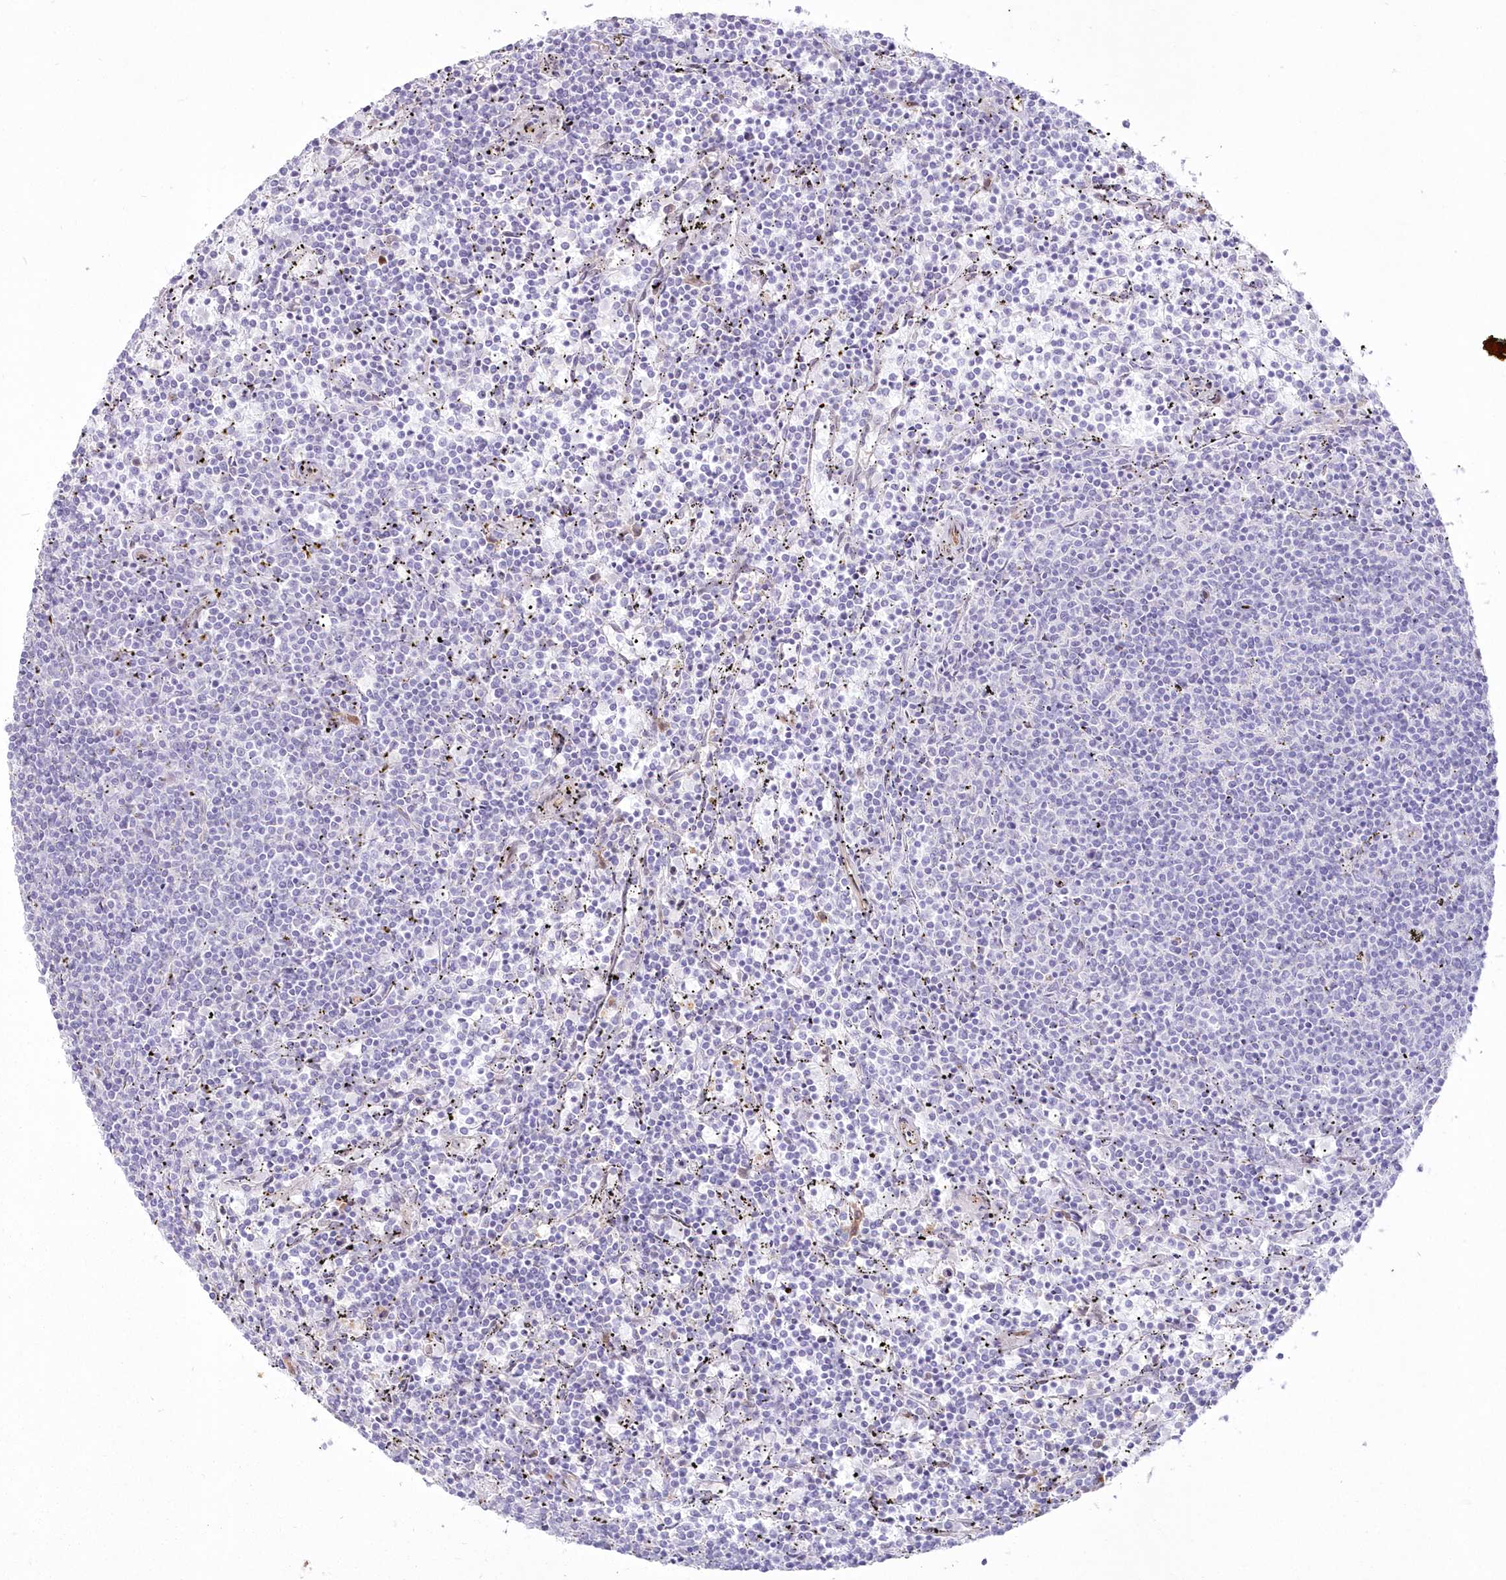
{"staining": {"intensity": "negative", "quantity": "none", "location": "none"}, "tissue": "lymphoma", "cell_type": "Tumor cells", "image_type": "cancer", "snomed": [{"axis": "morphology", "description": "Malignant lymphoma, non-Hodgkin's type, Low grade"}, {"axis": "topography", "description": "Spleen"}], "caption": "DAB (3,3'-diaminobenzidine) immunohistochemical staining of human lymphoma demonstrates no significant positivity in tumor cells.", "gene": "SH3PXD2B", "patient": {"sex": "female", "age": 50}}